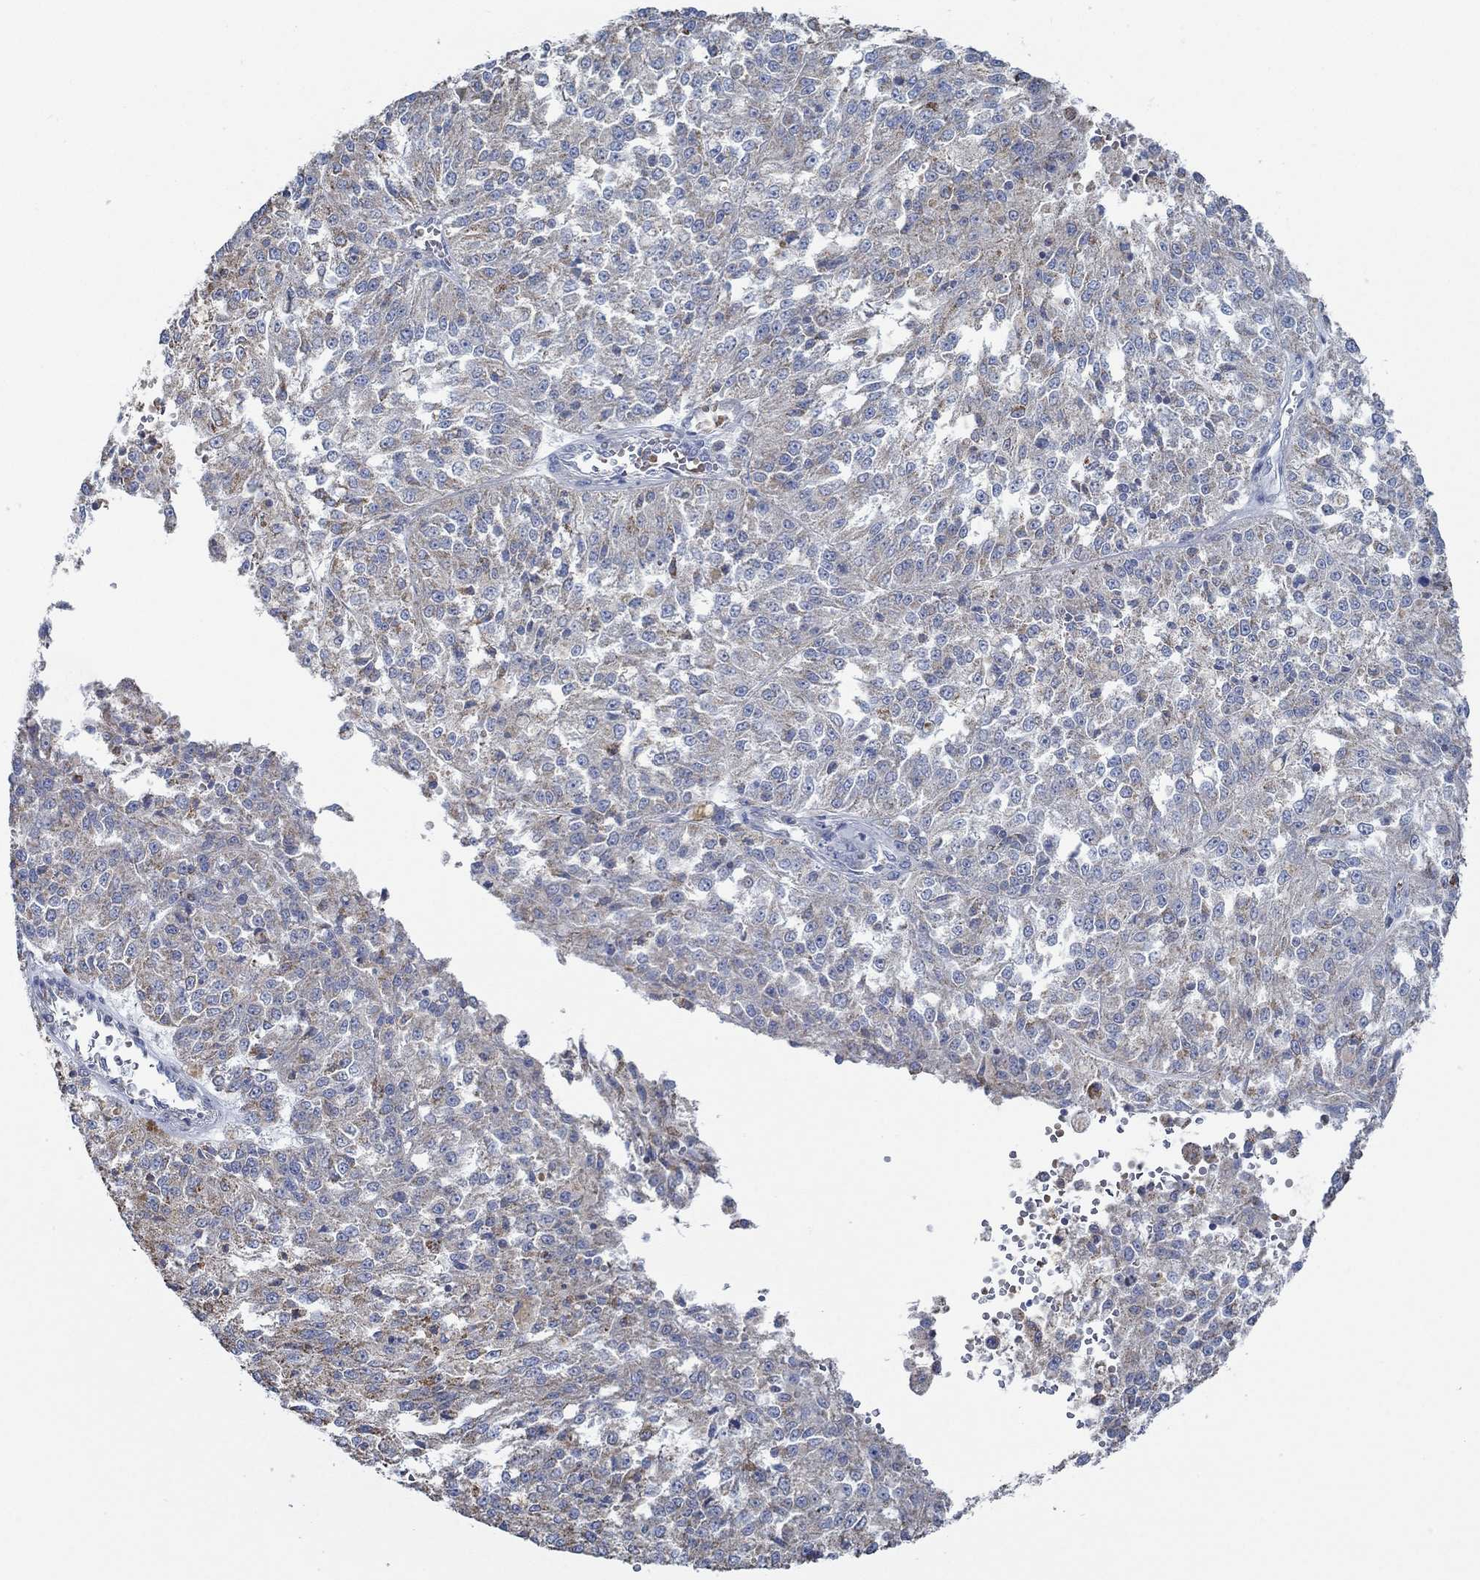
{"staining": {"intensity": "moderate", "quantity": "<25%", "location": "cytoplasmic/membranous"}, "tissue": "melanoma", "cell_type": "Tumor cells", "image_type": "cancer", "snomed": [{"axis": "morphology", "description": "Malignant melanoma, Metastatic site"}, {"axis": "topography", "description": "Lymph node"}], "caption": "Protein analysis of melanoma tissue shows moderate cytoplasmic/membranous expression in approximately <25% of tumor cells.", "gene": "GLOD5", "patient": {"sex": "female", "age": 64}}